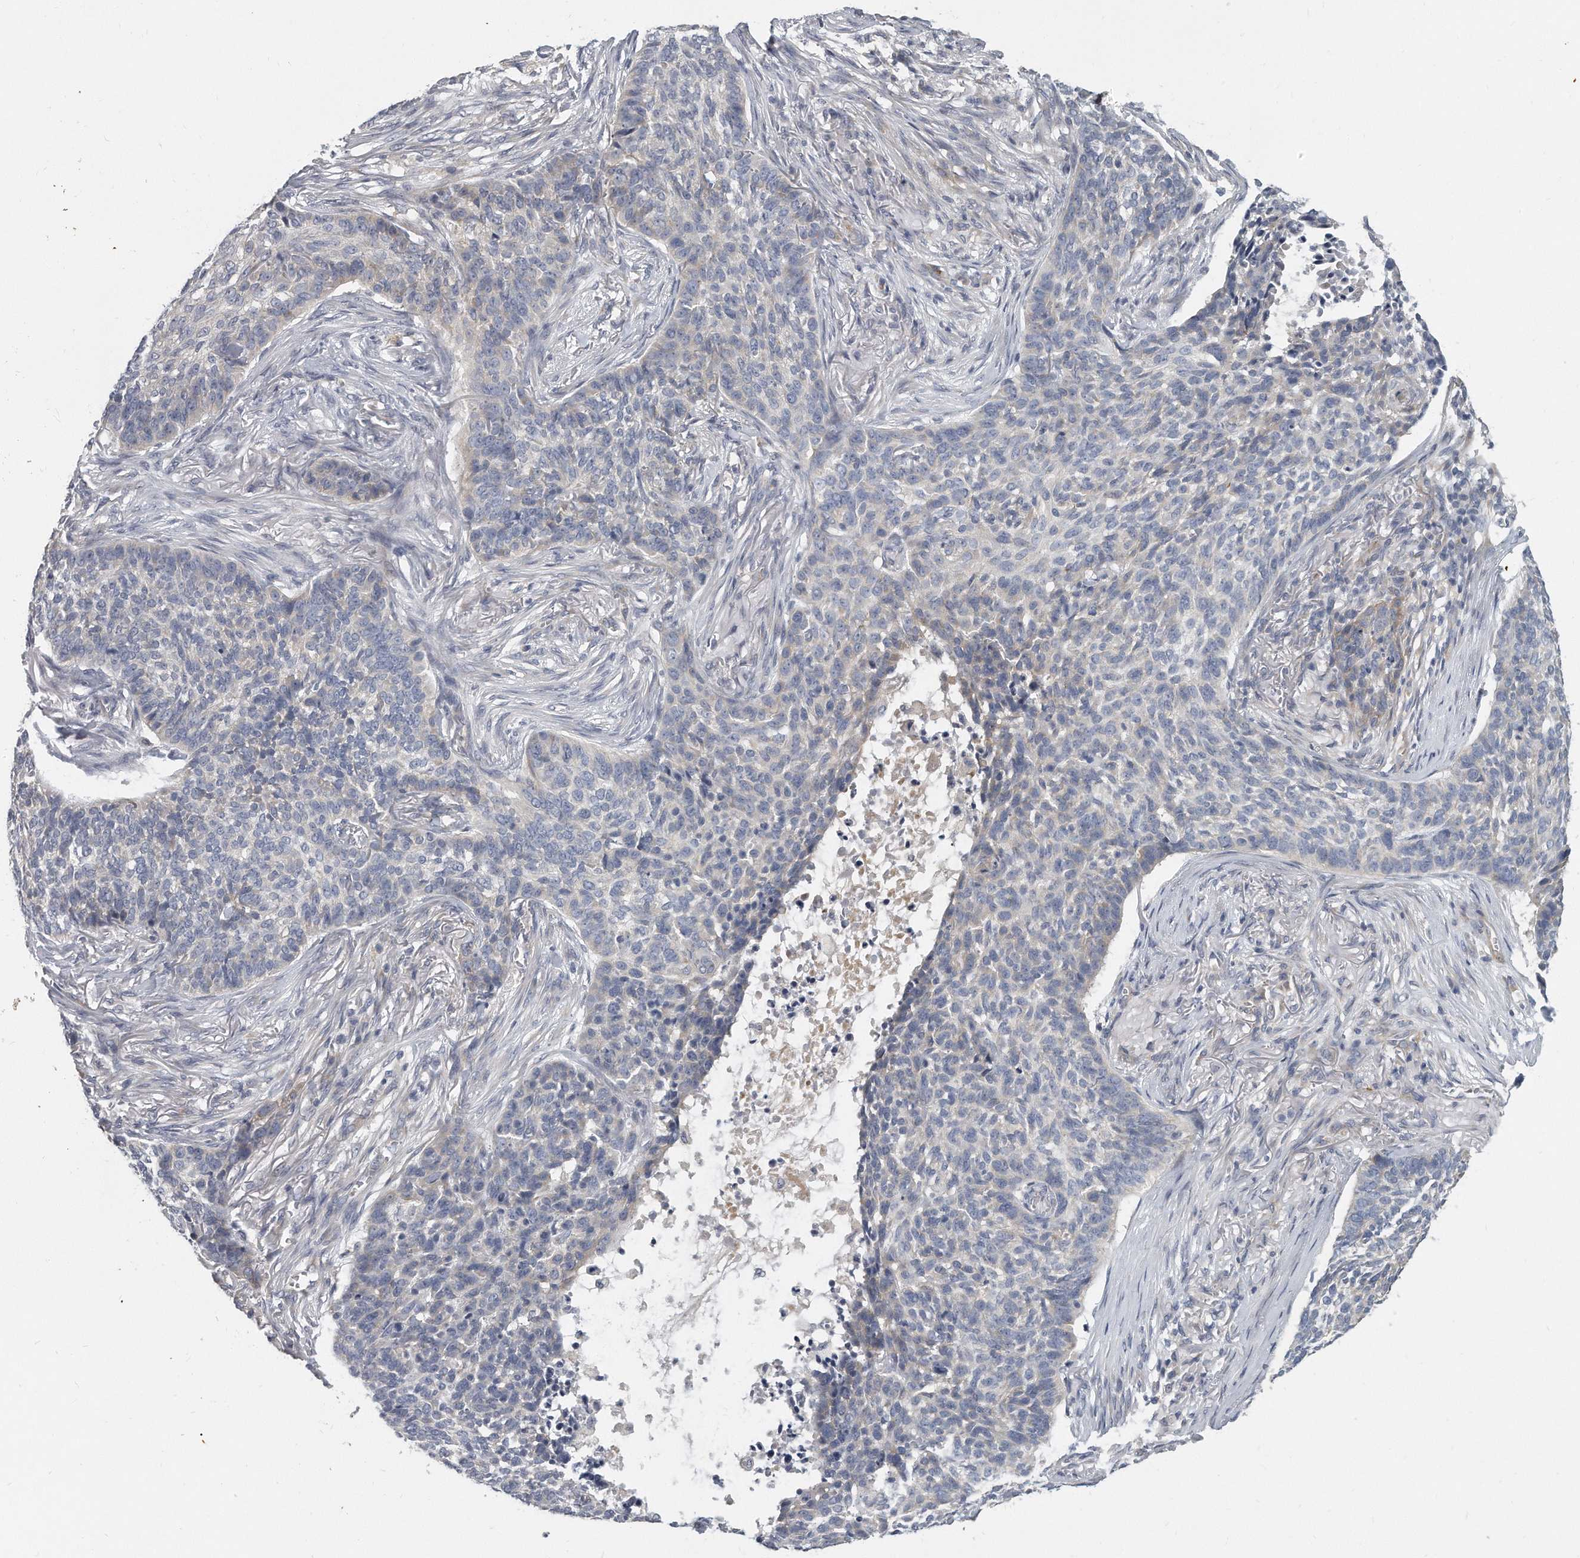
{"staining": {"intensity": "negative", "quantity": "none", "location": "none"}, "tissue": "skin cancer", "cell_type": "Tumor cells", "image_type": "cancer", "snomed": [{"axis": "morphology", "description": "Basal cell carcinoma"}, {"axis": "topography", "description": "Skin"}], "caption": "There is no significant staining in tumor cells of skin cancer.", "gene": "PLEKHA6", "patient": {"sex": "male", "age": 85}}